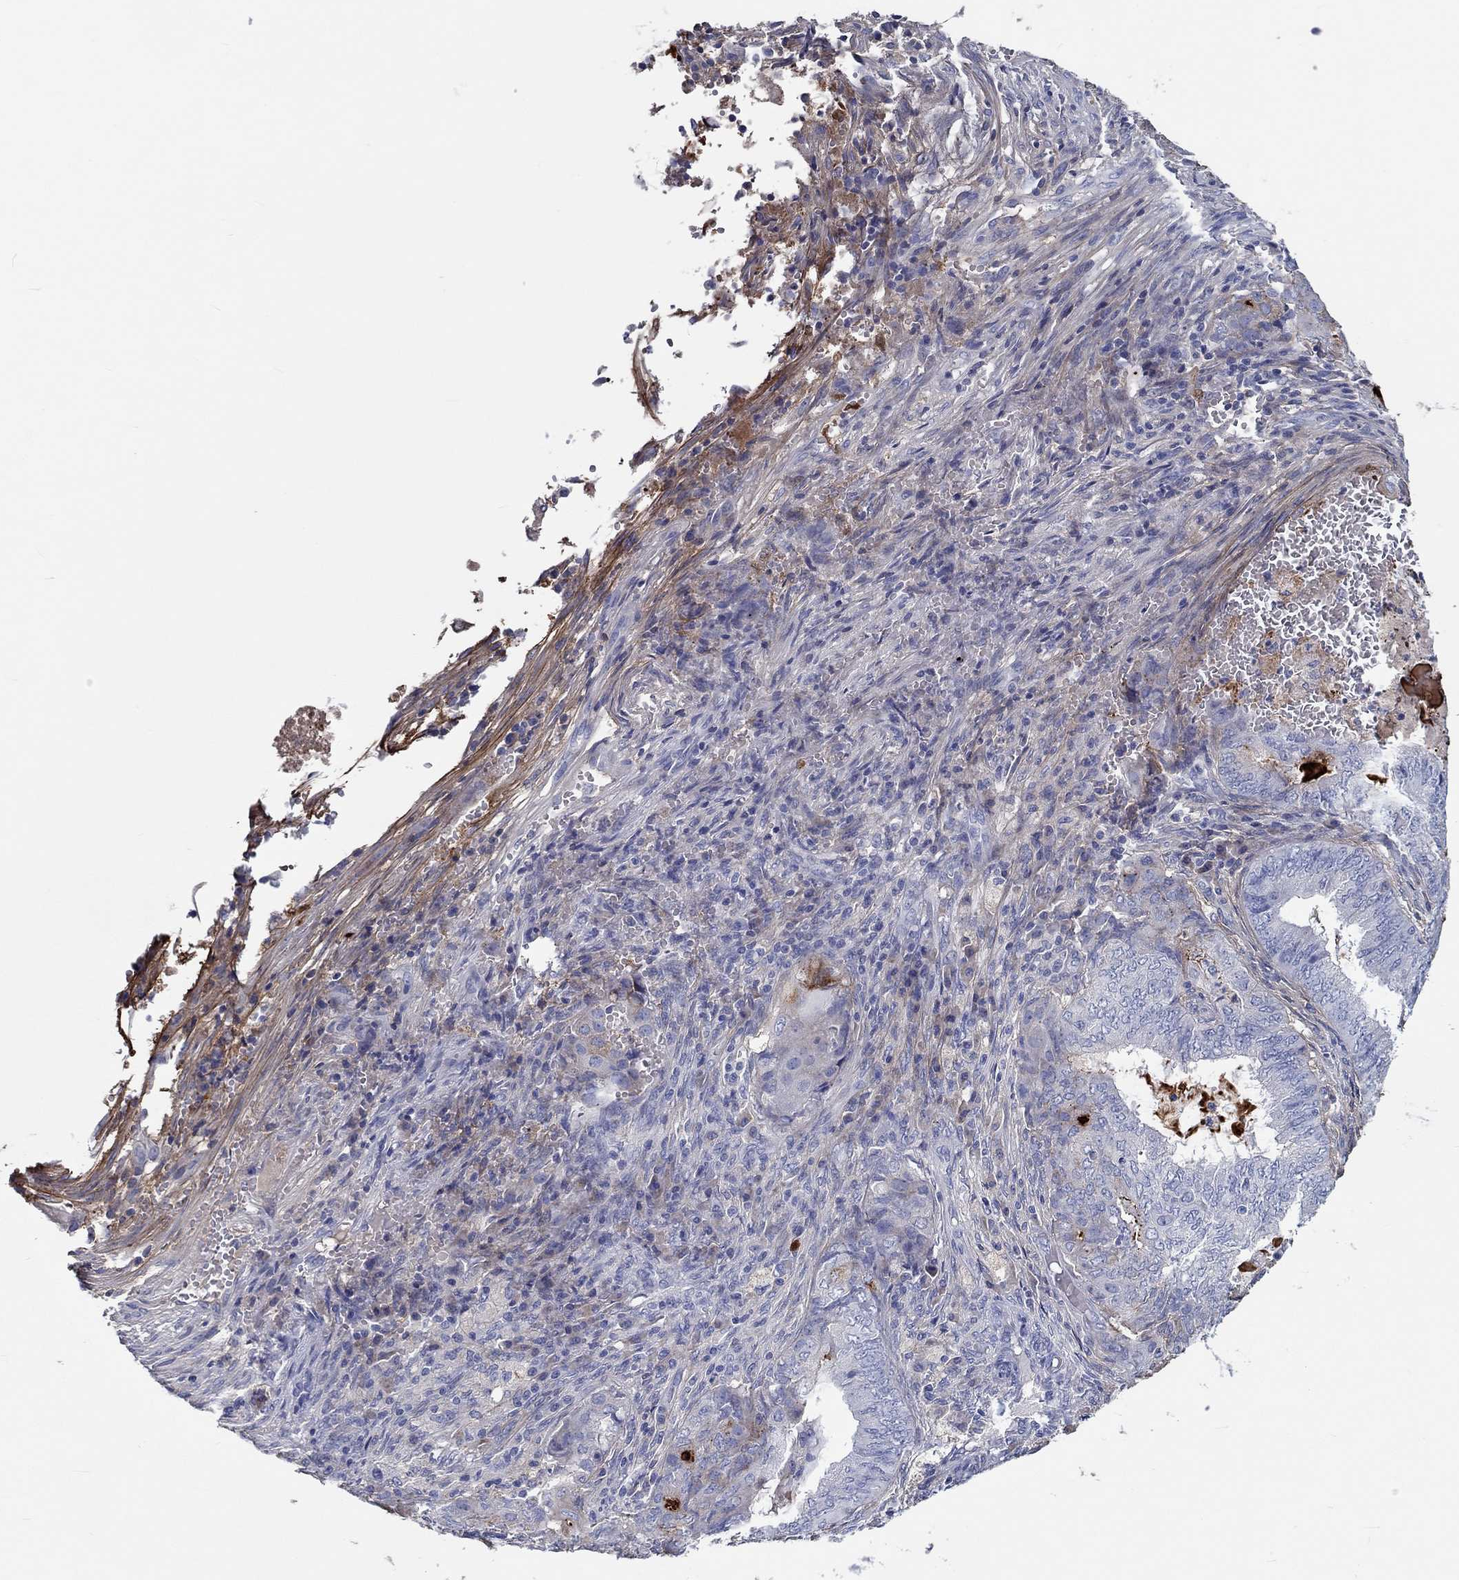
{"staining": {"intensity": "negative", "quantity": "none", "location": "none"}, "tissue": "endometrial cancer", "cell_type": "Tumor cells", "image_type": "cancer", "snomed": [{"axis": "morphology", "description": "Adenocarcinoma, NOS"}, {"axis": "topography", "description": "Endometrium"}], "caption": "The histopathology image reveals no significant staining in tumor cells of endometrial cancer.", "gene": "TGFBI", "patient": {"sex": "female", "age": 62}}